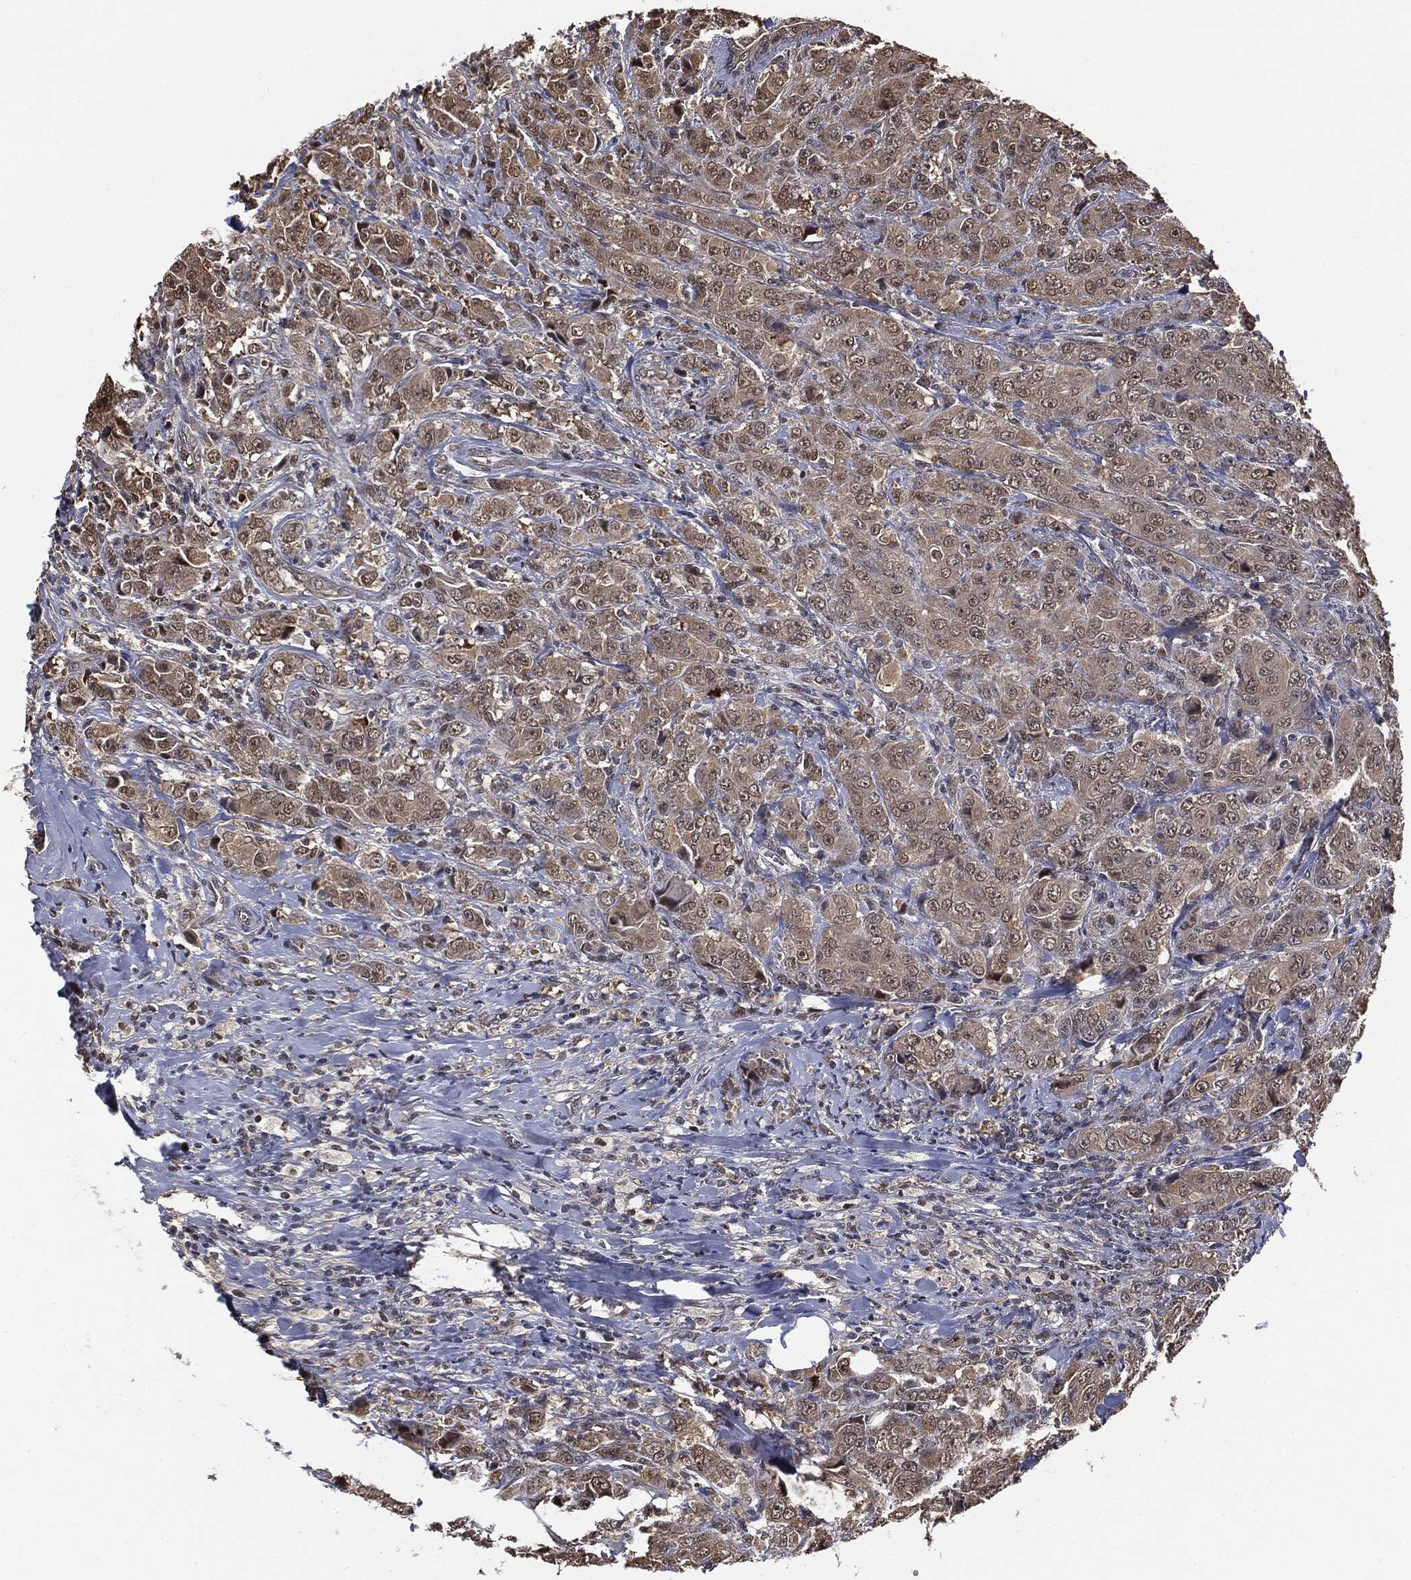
{"staining": {"intensity": "weak", "quantity": "25%-75%", "location": "cytoplasmic/membranous,nuclear"}, "tissue": "breast cancer", "cell_type": "Tumor cells", "image_type": "cancer", "snomed": [{"axis": "morphology", "description": "Duct carcinoma"}, {"axis": "topography", "description": "Breast"}], "caption": "Immunohistochemistry (IHC) (DAB) staining of infiltrating ductal carcinoma (breast) demonstrates weak cytoplasmic/membranous and nuclear protein staining in about 25%-75% of tumor cells. (DAB (3,3'-diaminobenzidine) IHC with brightfield microscopy, high magnification).", "gene": "SHLD2", "patient": {"sex": "female", "age": 43}}